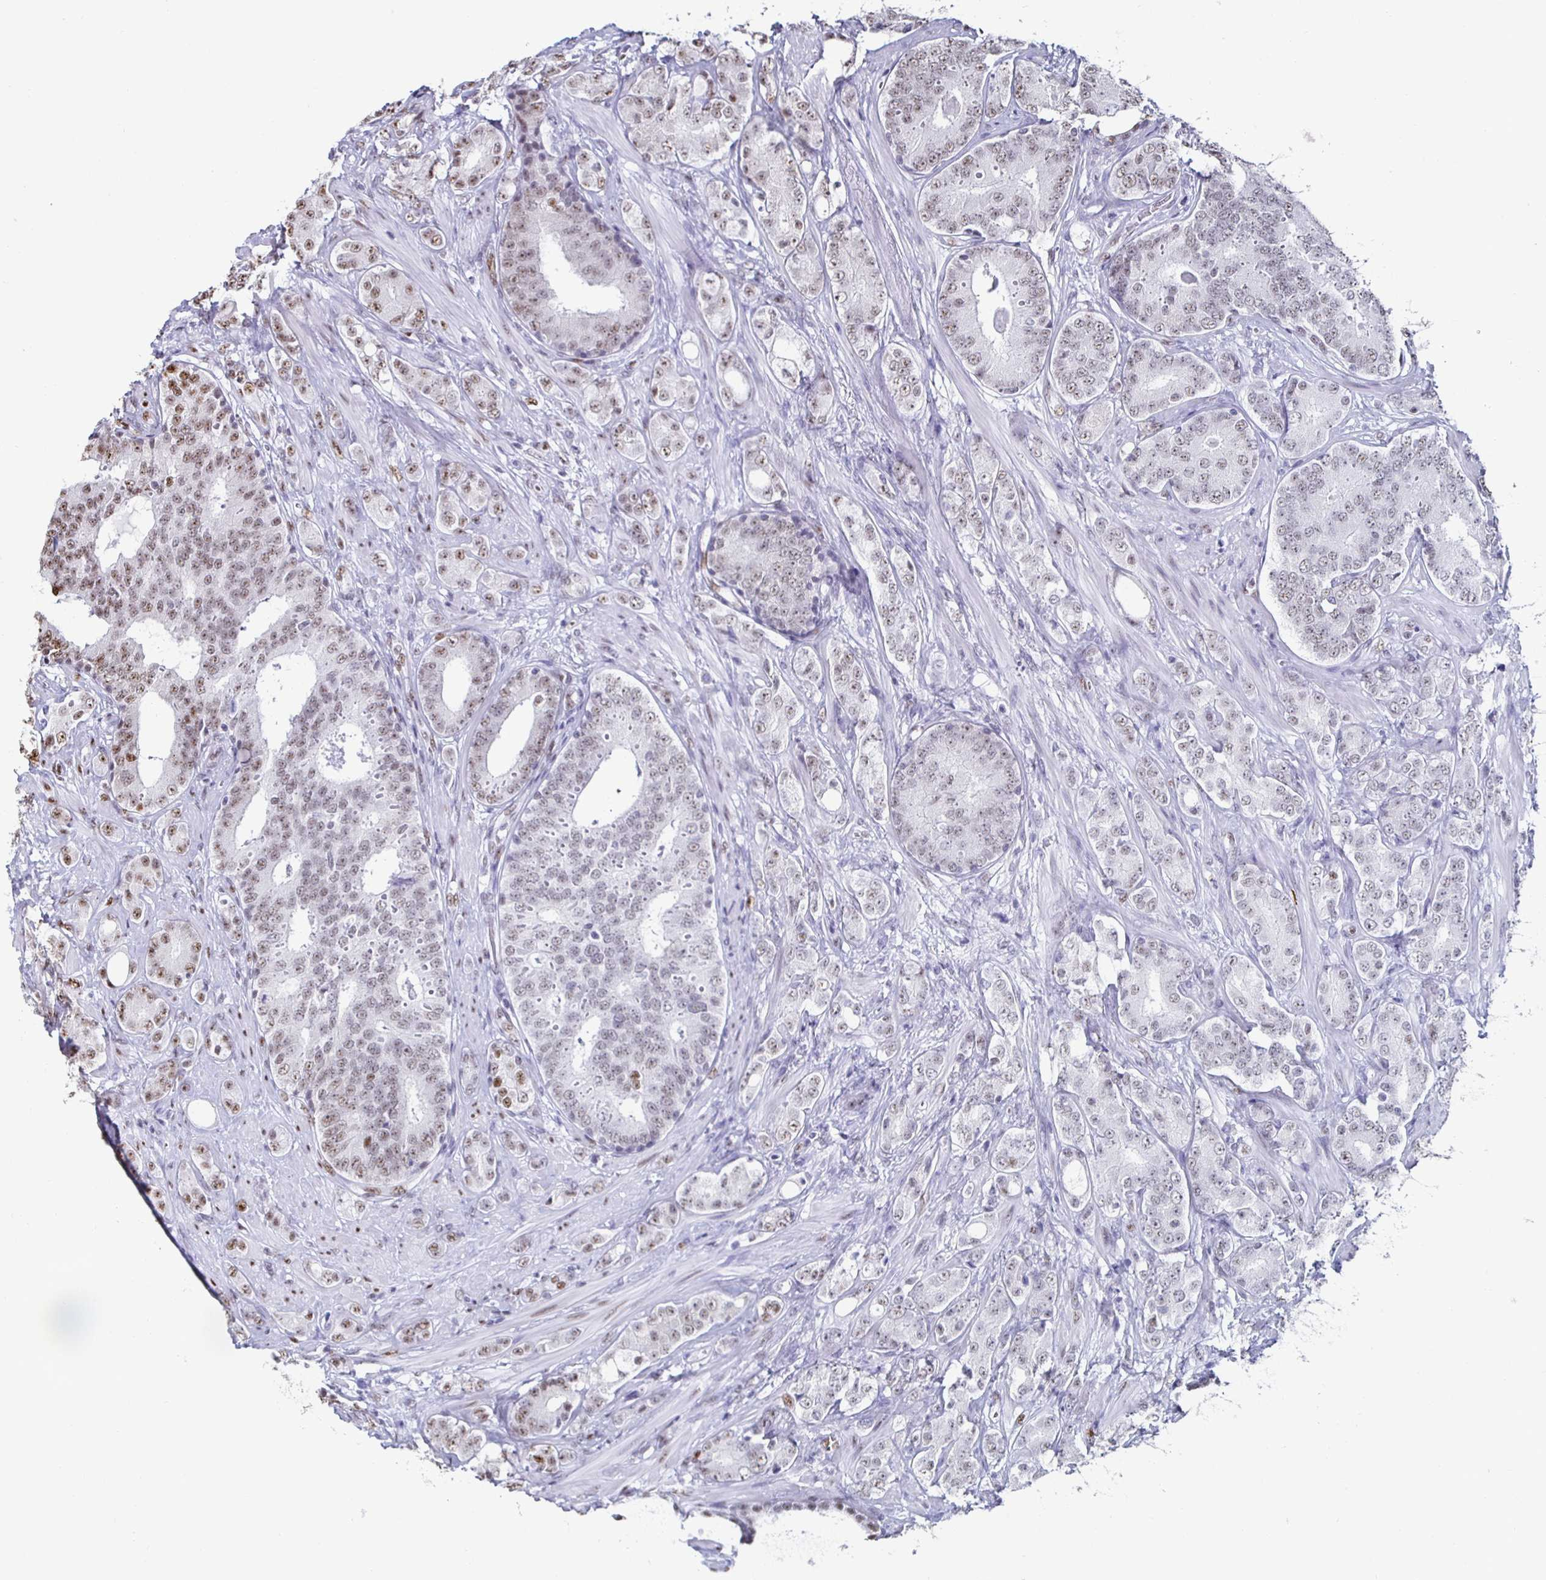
{"staining": {"intensity": "weak", "quantity": "25%-75%", "location": "nuclear"}, "tissue": "prostate cancer", "cell_type": "Tumor cells", "image_type": "cancer", "snomed": [{"axis": "morphology", "description": "Adenocarcinoma, High grade"}, {"axis": "topography", "description": "Prostate"}], "caption": "Adenocarcinoma (high-grade) (prostate) was stained to show a protein in brown. There is low levels of weak nuclear expression in approximately 25%-75% of tumor cells.", "gene": "DDX39B", "patient": {"sex": "male", "age": 62}}